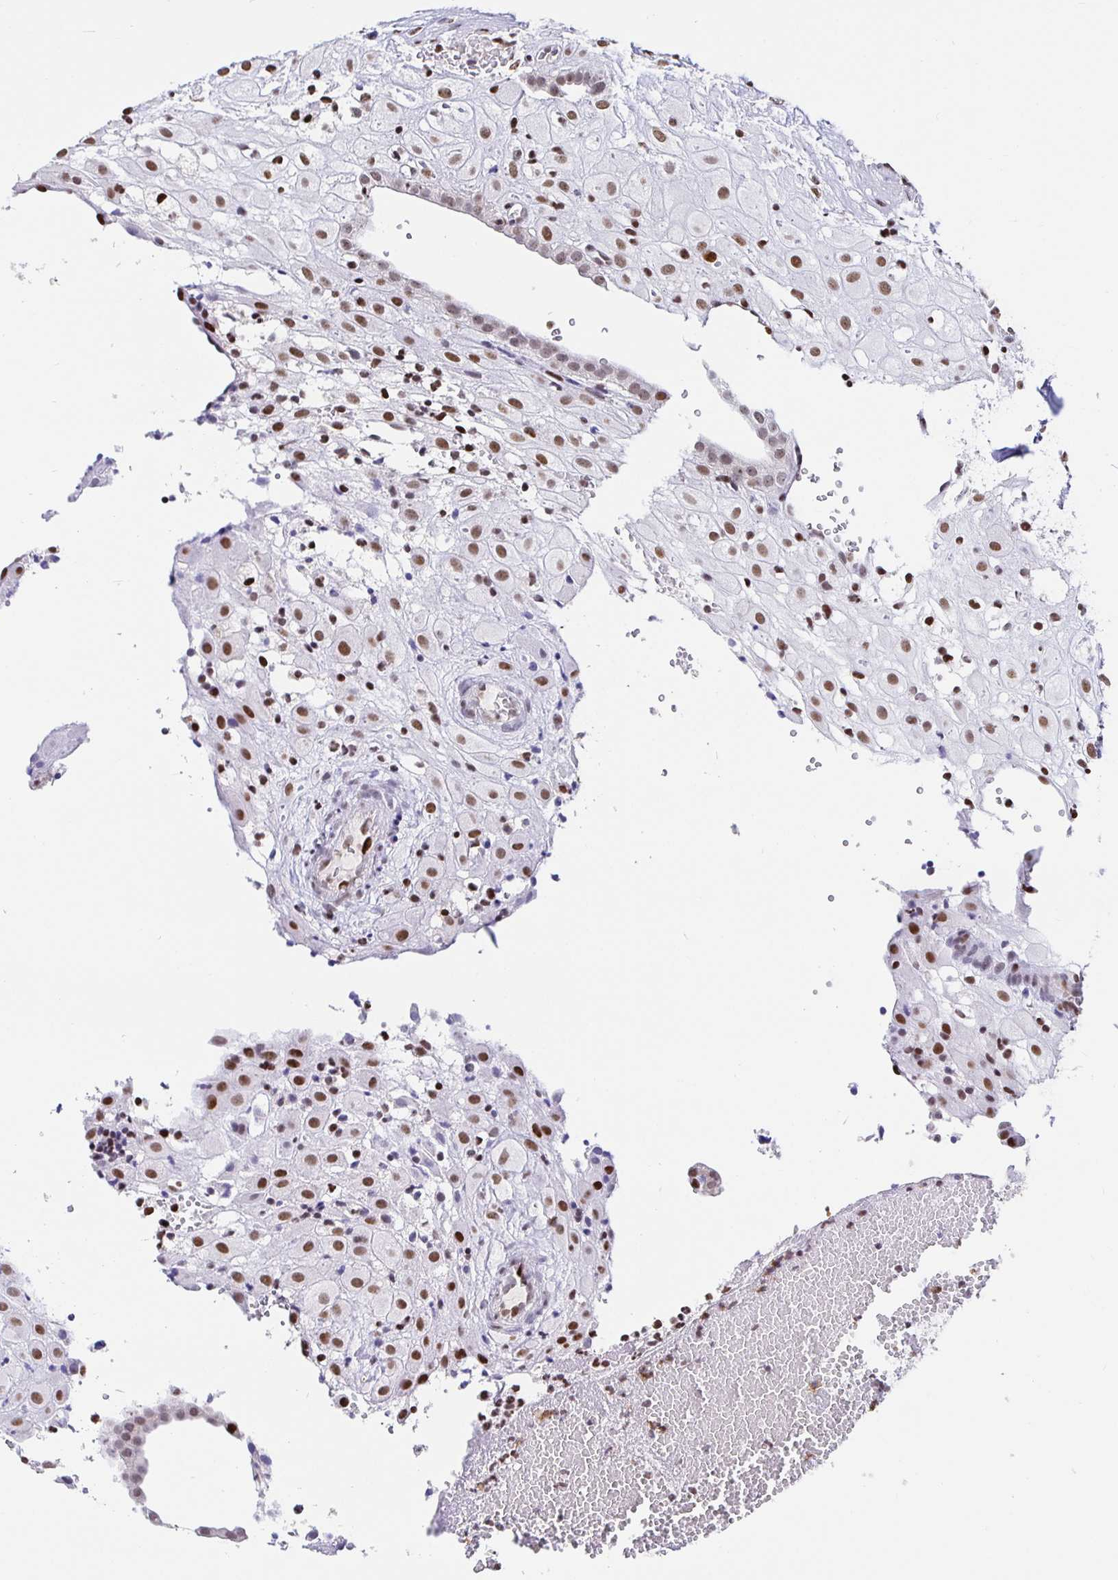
{"staining": {"intensity": "moderate", "quantity": ">75%", "location": "nuclear"}, "tissue": "placenta", "cell_type": "Decidual cells", "image_type": "normal", "snomed": [{"axis": "morphology", "description": "Normal tissue, NOS"}, {"axis": "topography", "description": "Placenta"}], "caption": "IHC of unremarkable human placenta reveals medium levels of moderate nuclear positivity in about >75% of decidual cells.", "gene": "SETD5", "patient": {"sex": "female", "age": 24}}